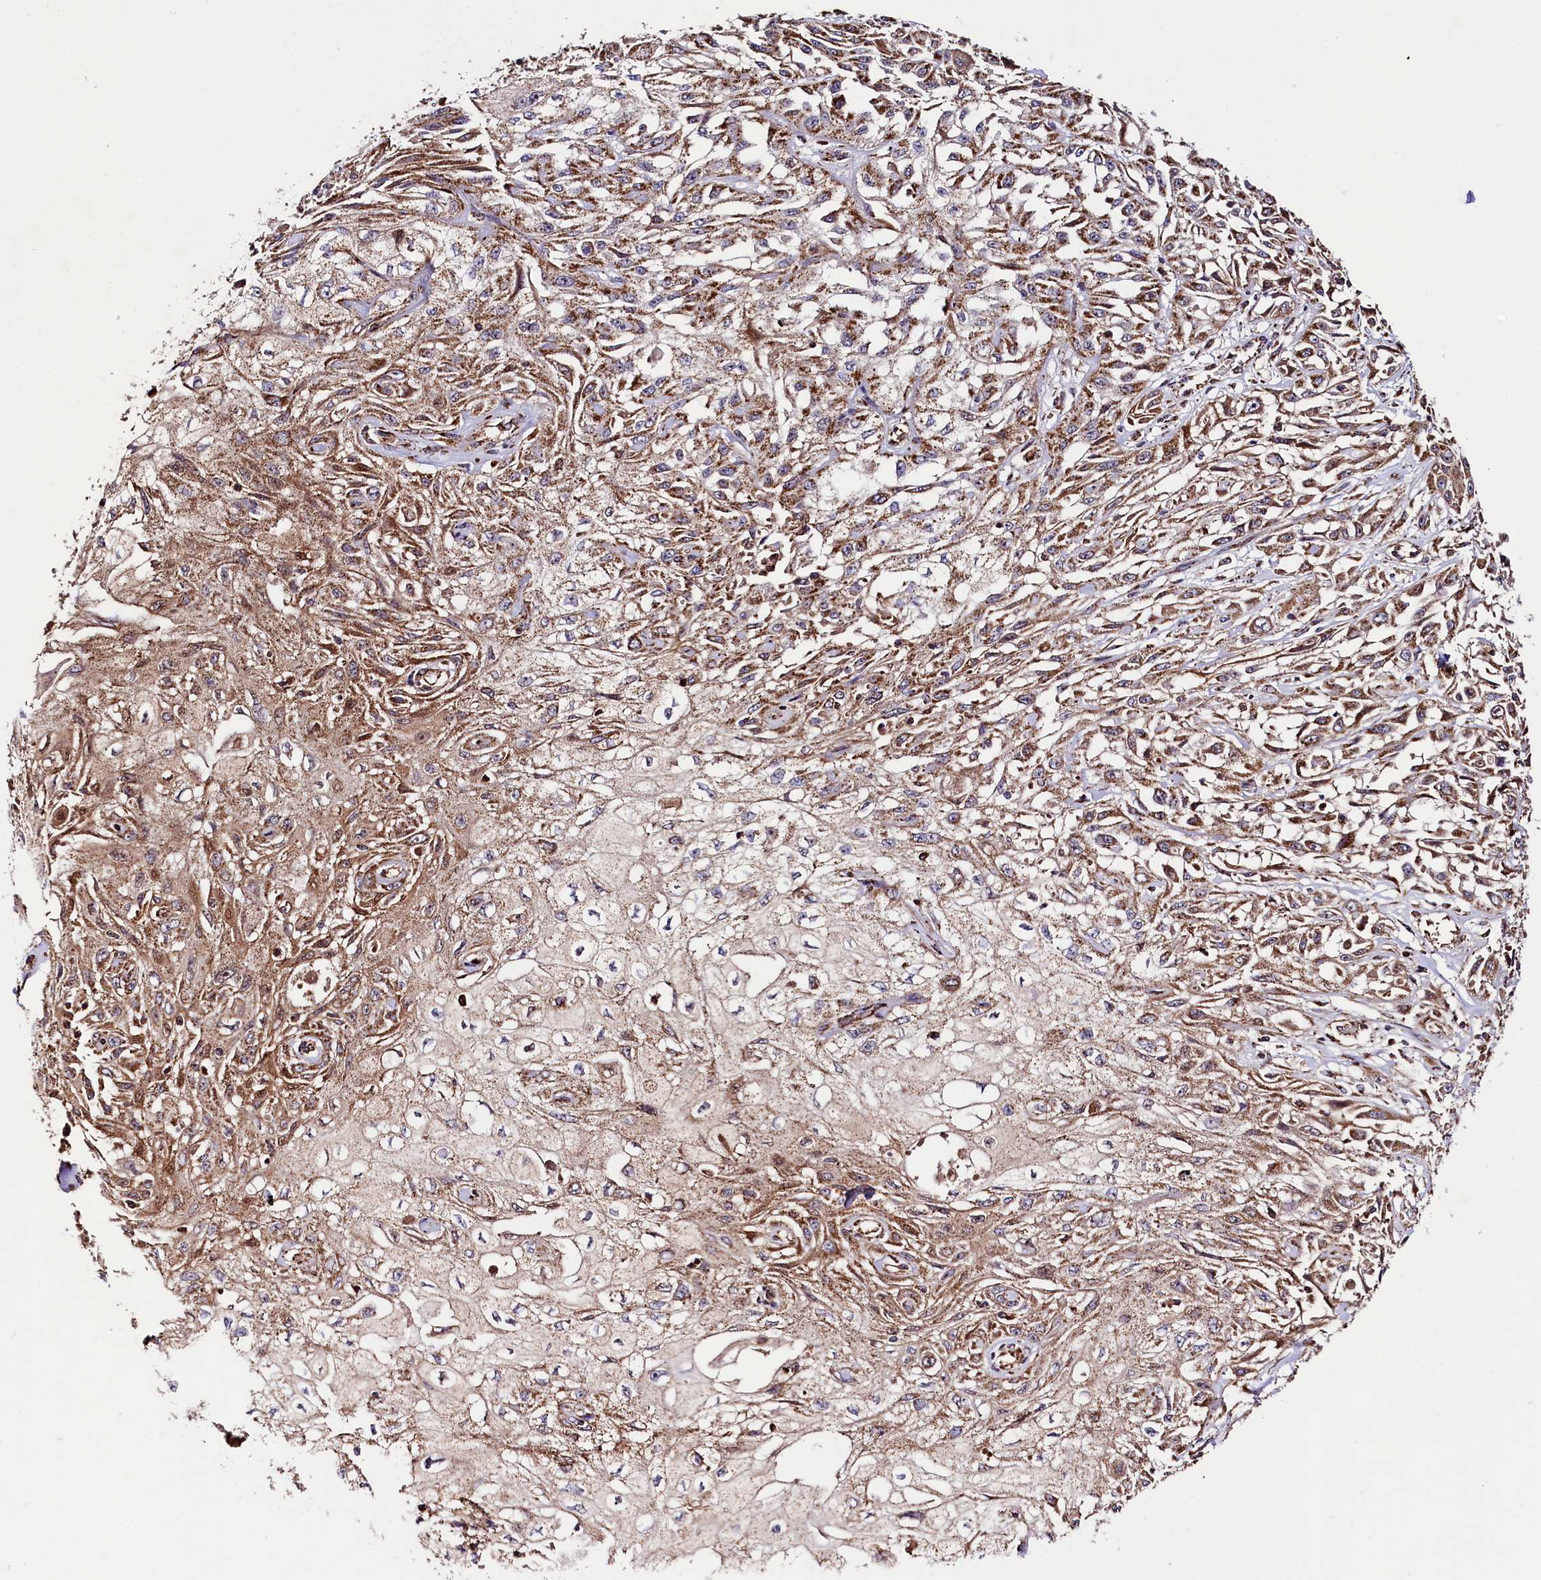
{"staining": {"intensity": "strong", "quantity": ">75%", "location": "cytoplasmic/membranous"}, "tissue": "skin cancer", "cell_type": "Tumor cells", "image_type": "cancer", "snomed": [{"axis": "morphology", "description": "Squamous cell carcinoma, NOS"}, {"axis": "morphology", "description": "Squamous cell carcinoma, metastatic, NOS"}, {"axis": "topography", "description": "Skin"}, {"axis": "topography", "description": "Lymph node"}], "caption": "Immunohistochemistry (IHC) image of human metastatic squamous cell carcinoma (skin) stained for a protein (brown), which exhibits high levels of strong cytoplasmic/membranous positivity in about >75% of tumor cells.", "gene": "CLYBL", "patient": {"sex": "male", "age": 75}}